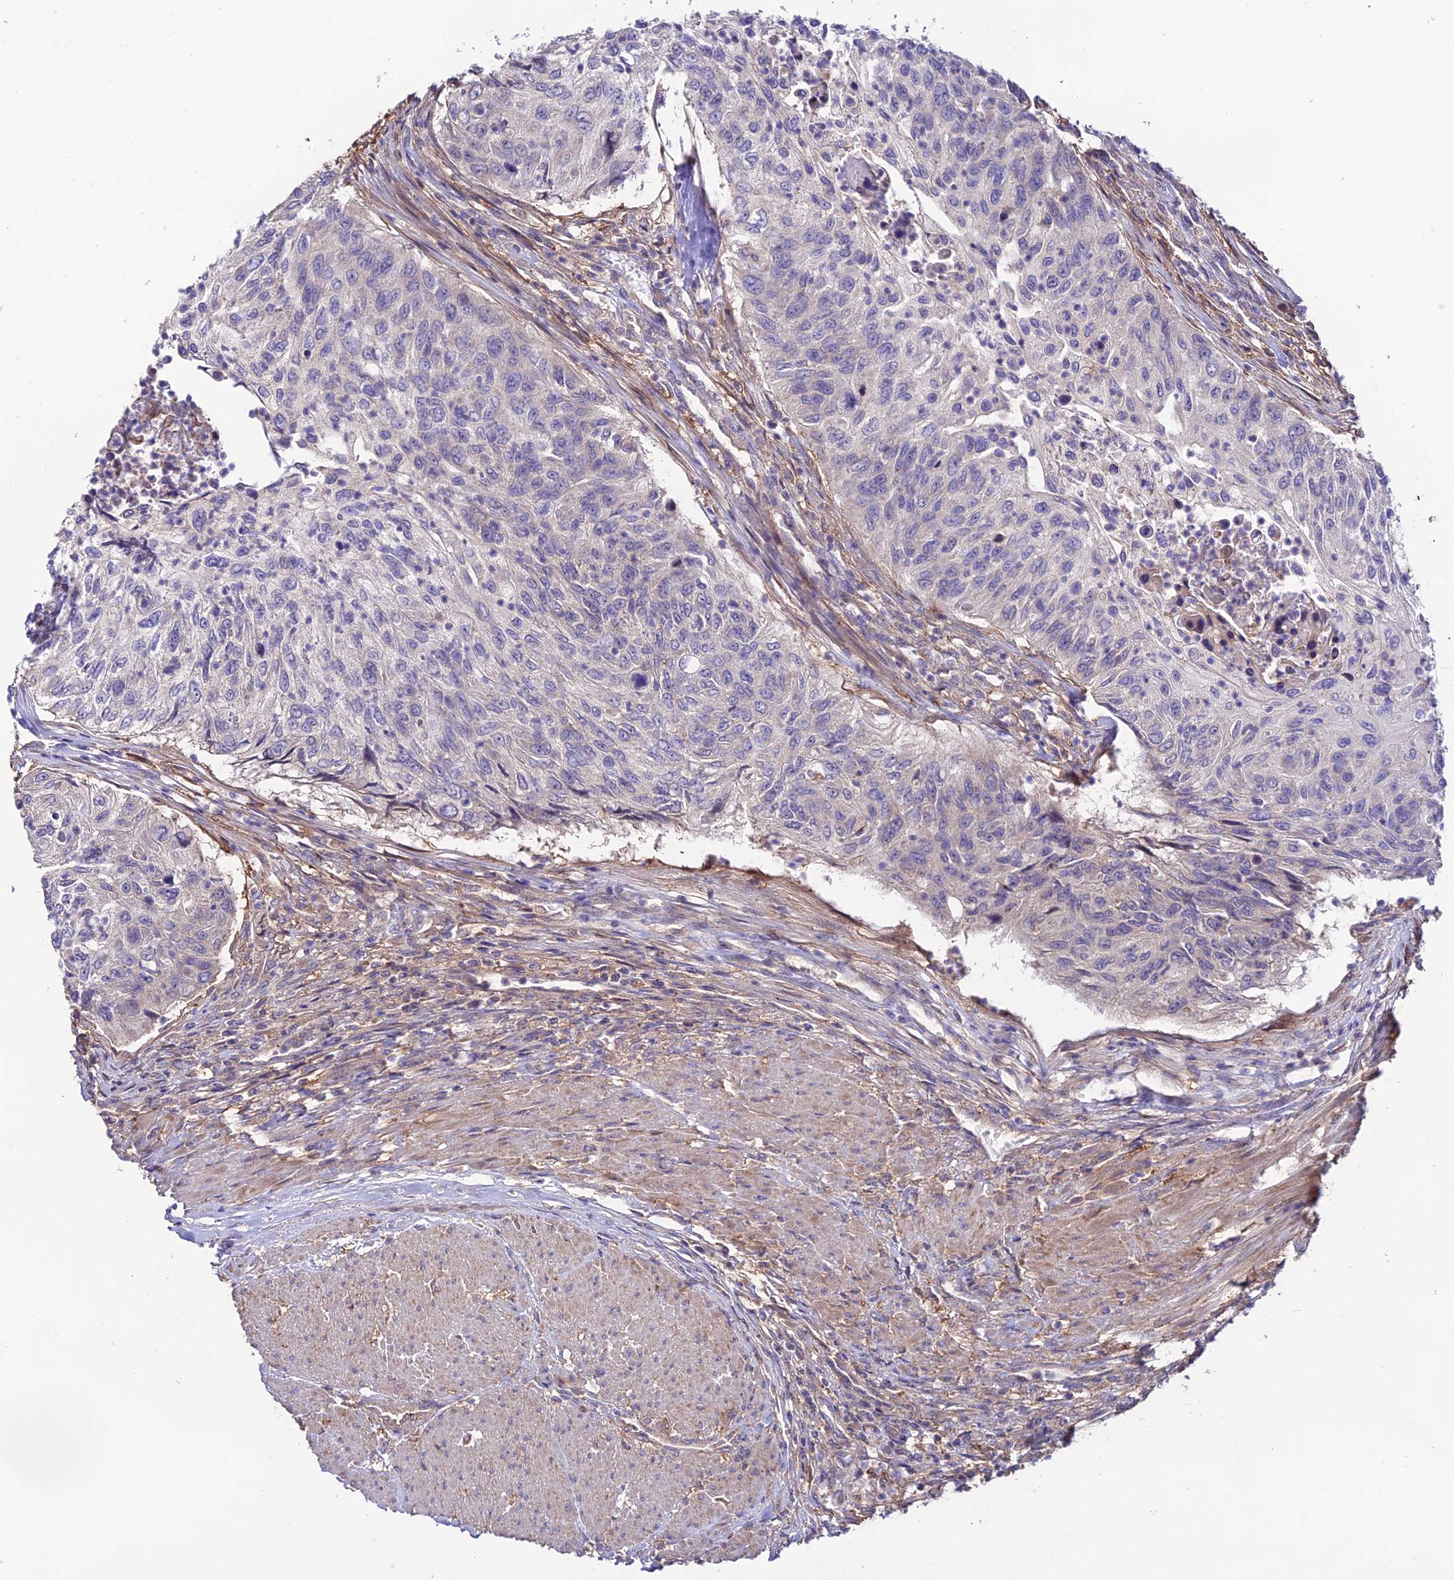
{"staining": {"intensity": "negative", "quantity": "none", "location": "none"}, "tissue": "urothelial cancer", "cell_type": "Tumor cells", "image_type": "cancer", "snomed": [{"axis": "morphology", "description": "Urothelial carcinoma, High grade"}, {"axis": "topography", "description": "Urinary bladder"}], "caption": "High-grade urothelial carcinoma stained for a protein using IHC reveals no positivity tumor cells.", "gene": "BRME1", "patient": {"sex": "female", "age": 60}}